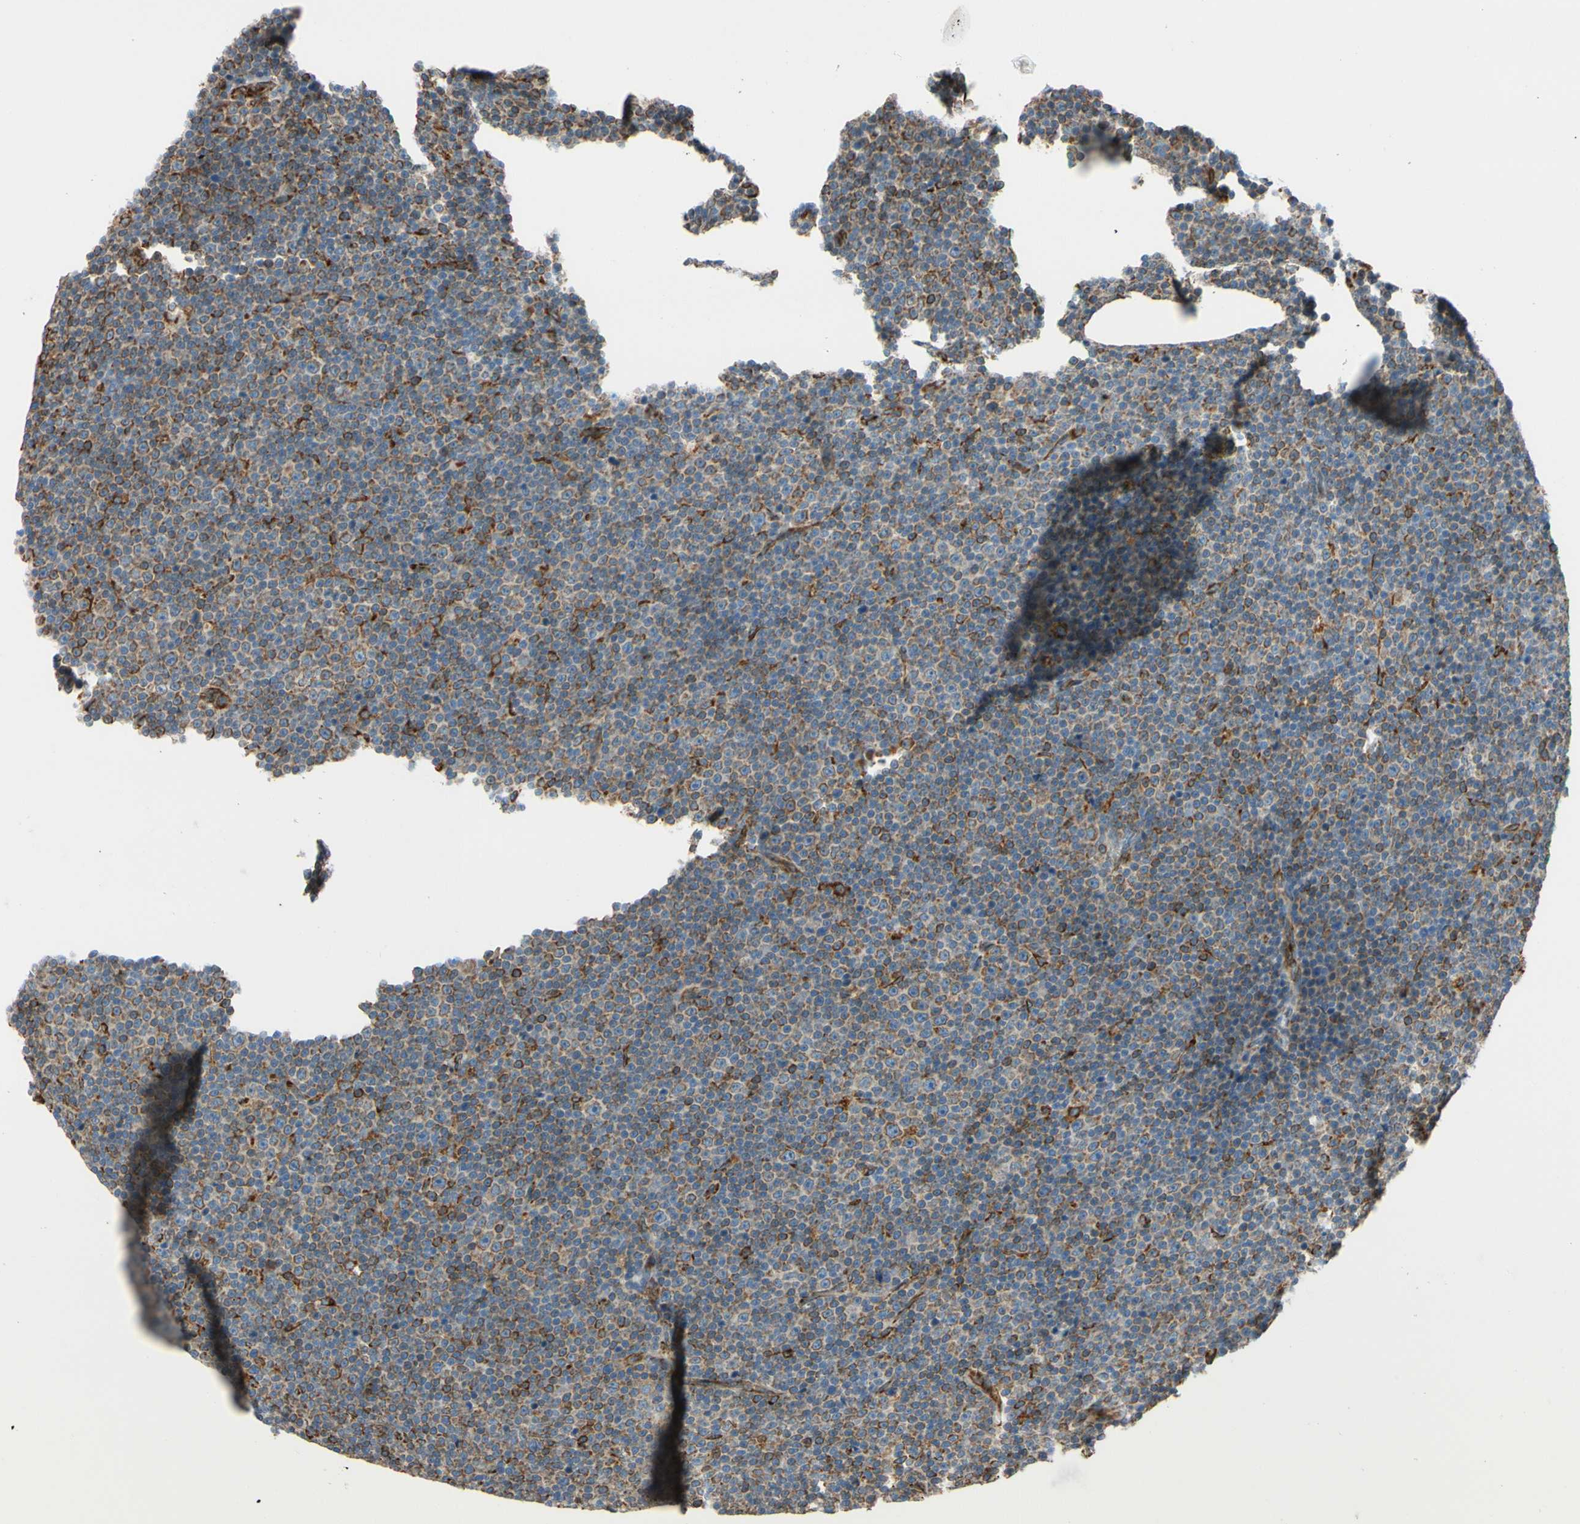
{"staining": {"intensity": "moderate", "quantity": "25%-75%", "location": "cytoplasmic/membranous"}, "tissue": "lymphoma", "cell_type": "Tumor cells", "image_type": "cancer", "snomed": [{"axis": "morphology", "description": "Malignant lymphoma, non-Hodgkin's type, Low grade"}, {"axis": "topography", "description": "Lymph node"}], "caption": "Low-grade malignant lymphoma, non-Hodgkin's type was stained to show a protein in brown. There is medium levels of moderate cytoplasmic/membranous positivity in approximately 25%-75% of tumor cells.", "gene": "RRBP1", "patient": {"sex": "female", "age": 67}}